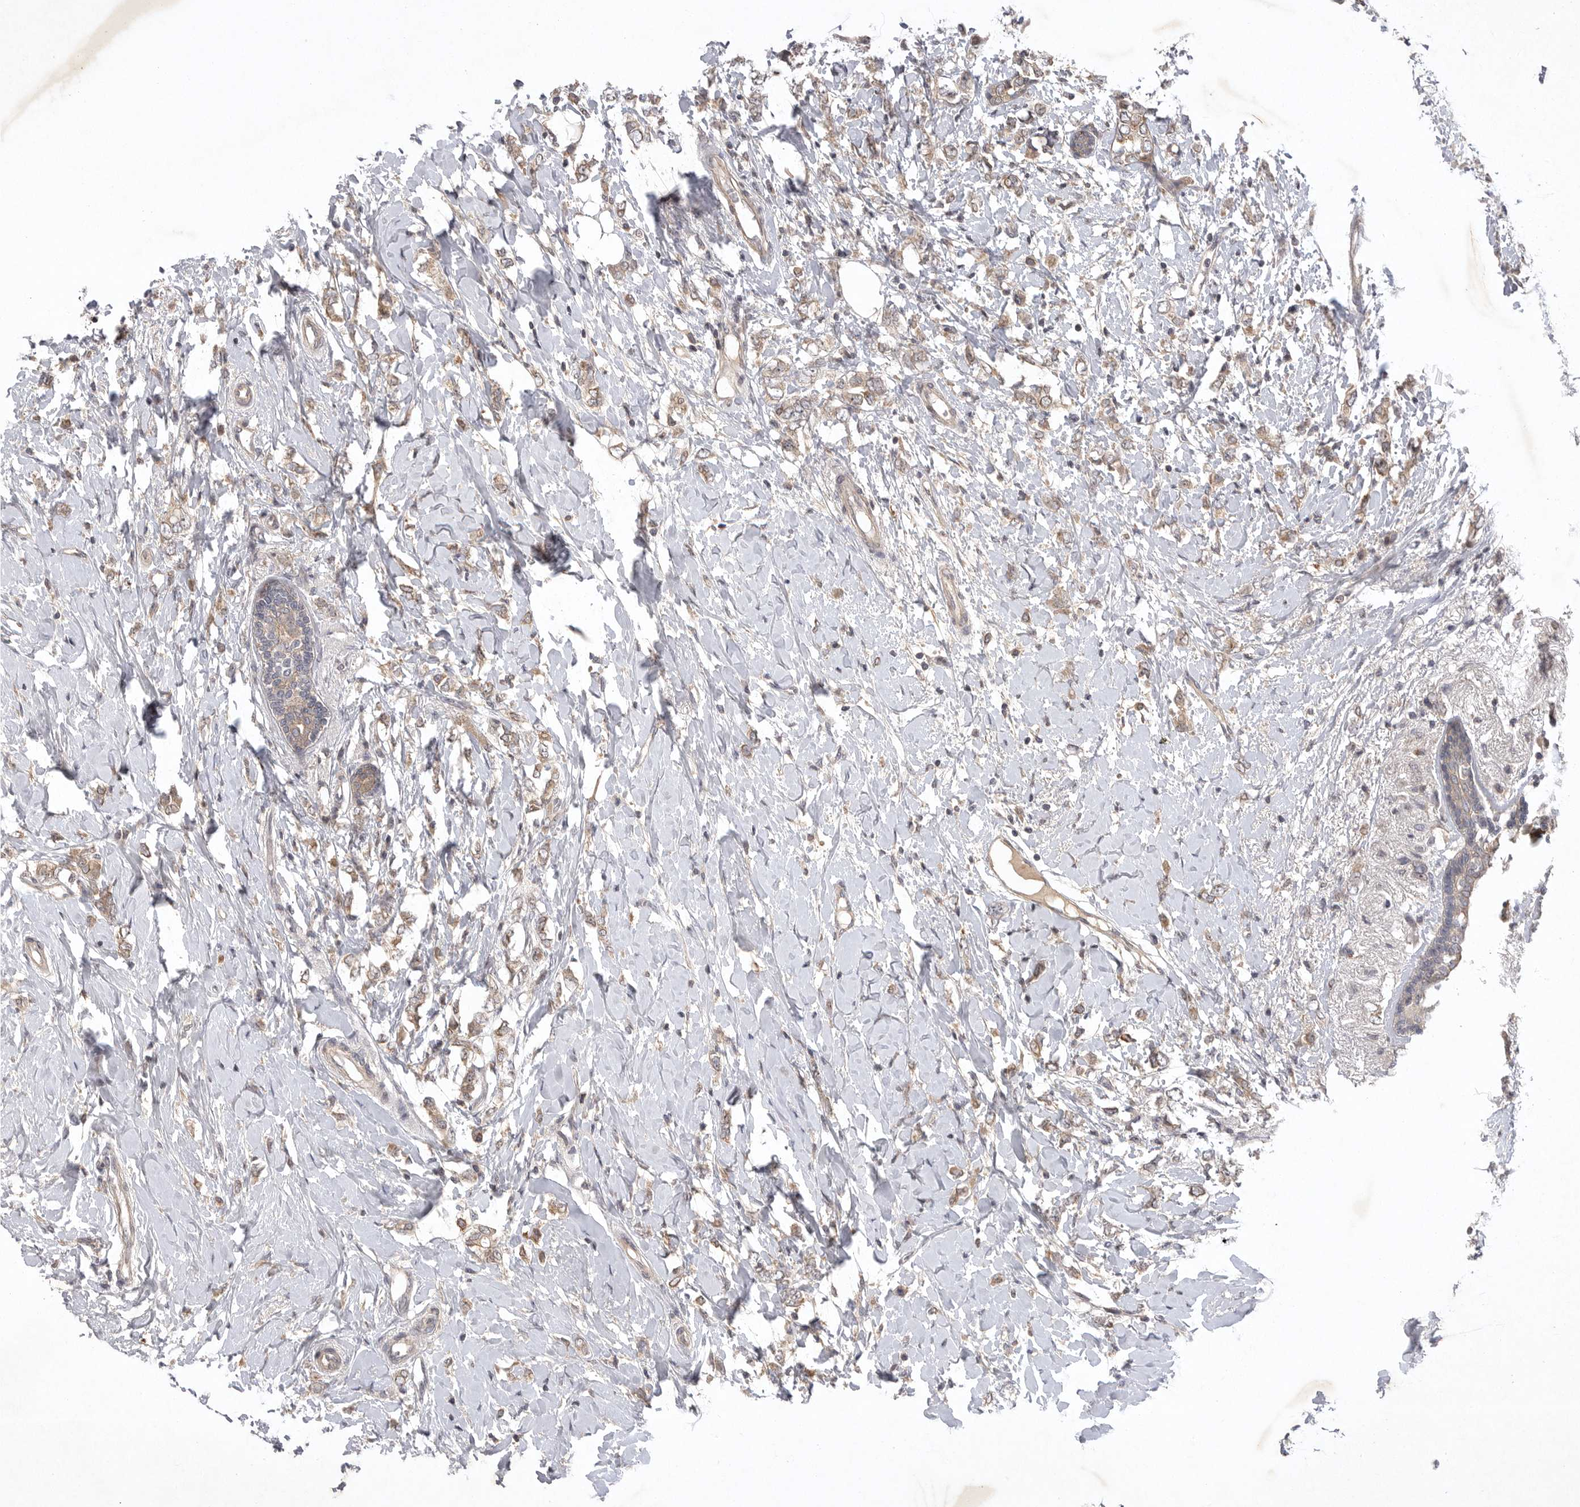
{"staining": {"intensity": "weak", "quantity": ">75%", "location": "cytoplasmic/membranous"}, "tissue": "breast cancer", "cell_type": "Tumor cells", "image_type": "cancer", "snomed": [{"axis": "morphology", "description": "Normal tissue, NOS"}, {"axis": "morphology", "description": "Lobular carcinoma"}, {"axis": "topography", "description": "Breast"}], "caption": "High-power microscopy captured an immunohistochemistry histopathology image of lobular carcinoma (breast), revealing weak cytoplasmic/membranous expression in approximately >75% of tumor cells. The staining was performed using DAB (3,3'-diaminobenzidine) to visualize the protein expression in brown, while the nuclei were stained in blue with hematoxylin (Magnification: 20x).", "gene": "UBE3D", "patient": {"sex": "female", "age": 47}}